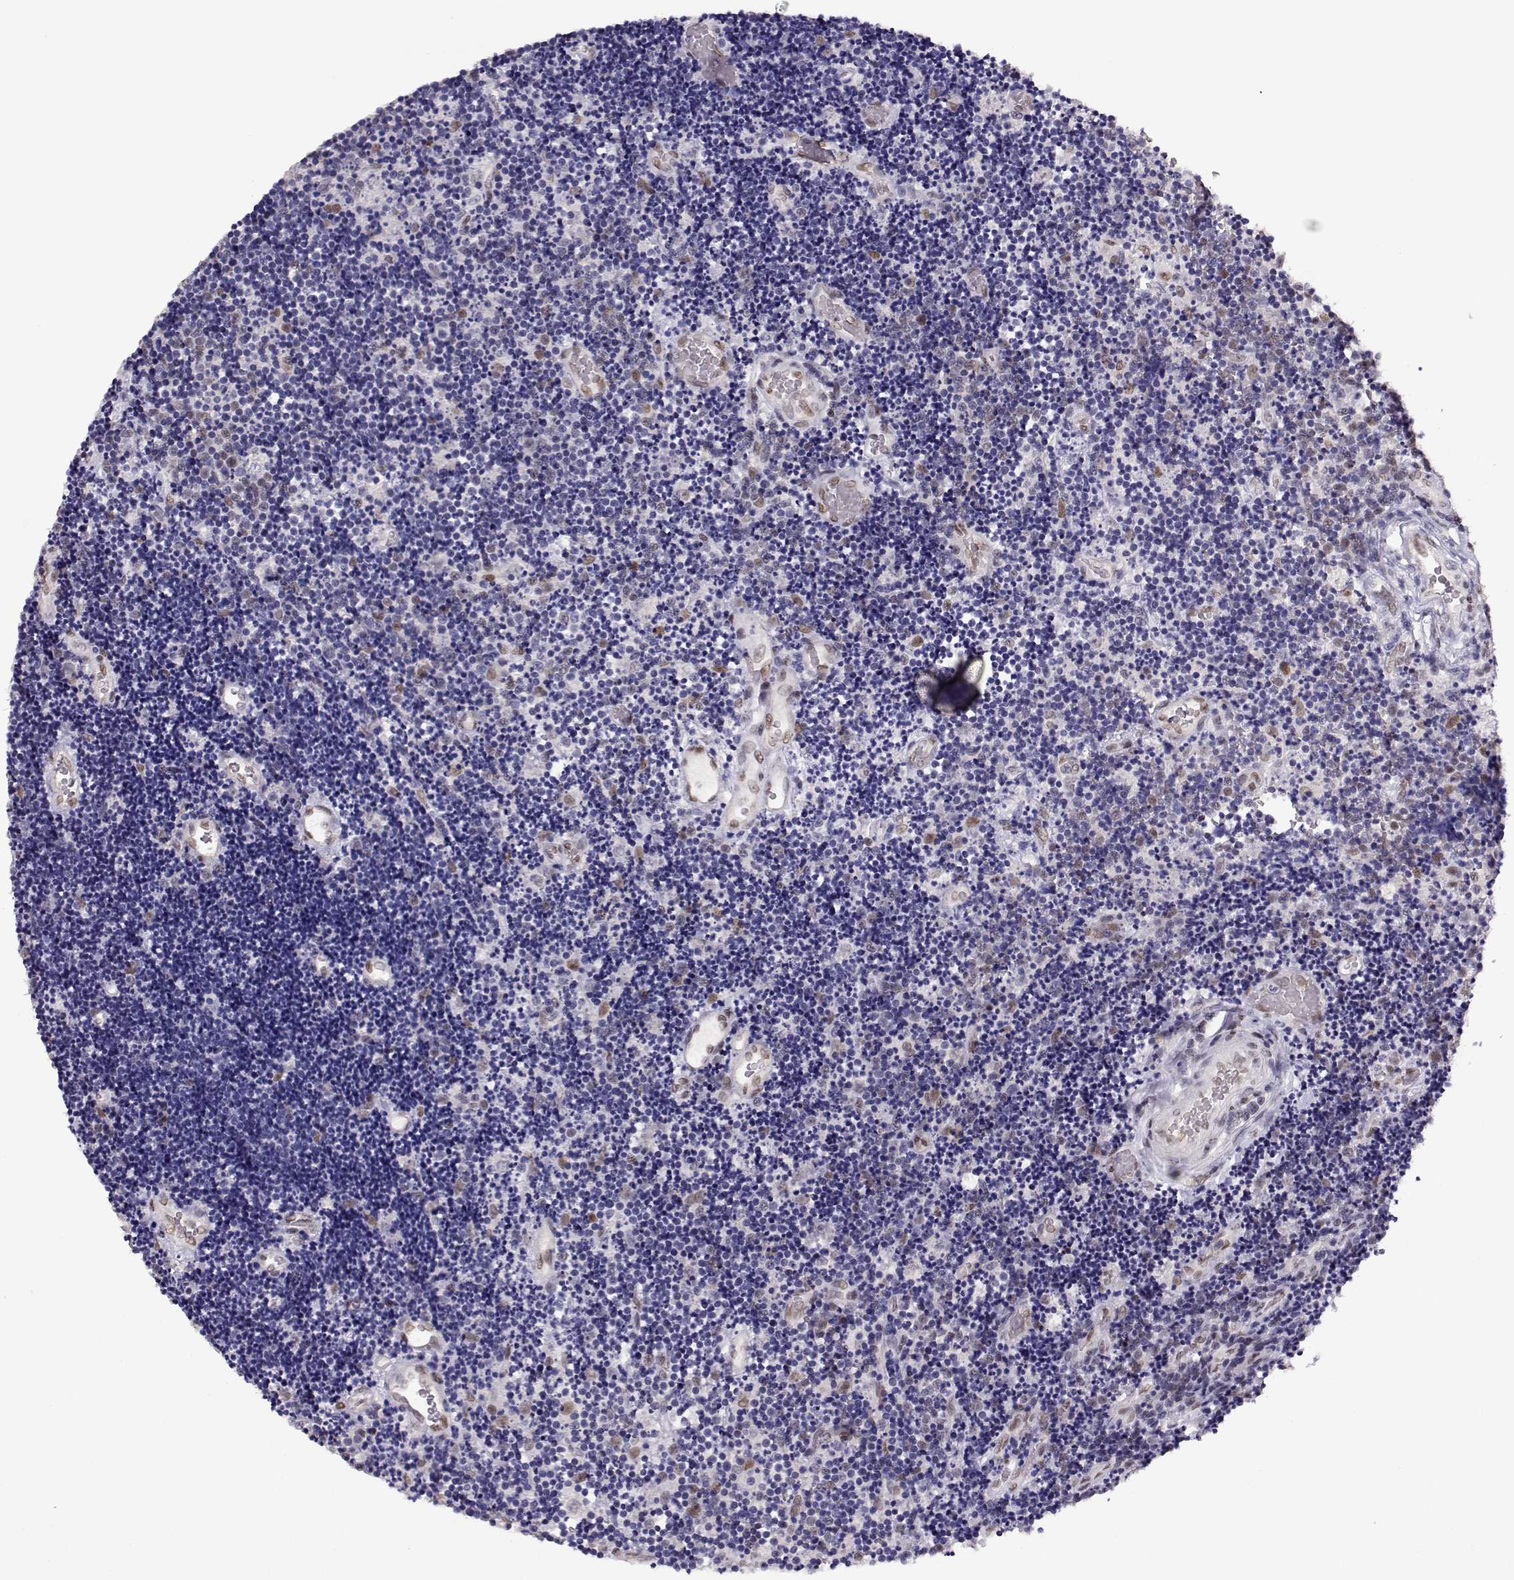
{"staining": {"intensity": "weak", "quantity": "25%-75%", "location": "nuclear"}, "tissue": "lymphoma", "cell_type": "Tumor cells", "image_type": "cancer", "snomed": [{"axis": "morphology", "description": "Malignant lymphoma, non-Hodgkin's type, Low grade"}, {"axis": "topography", "description": "Brain"}], "caption": "Weak nuclear protein staining is present in approximately 25%-75% of tumor cells in low-grade malignant lymphoma, non-Hodgkin's type.", "gene": "POLI", "patient": {"sex": "female", "age": 66}}